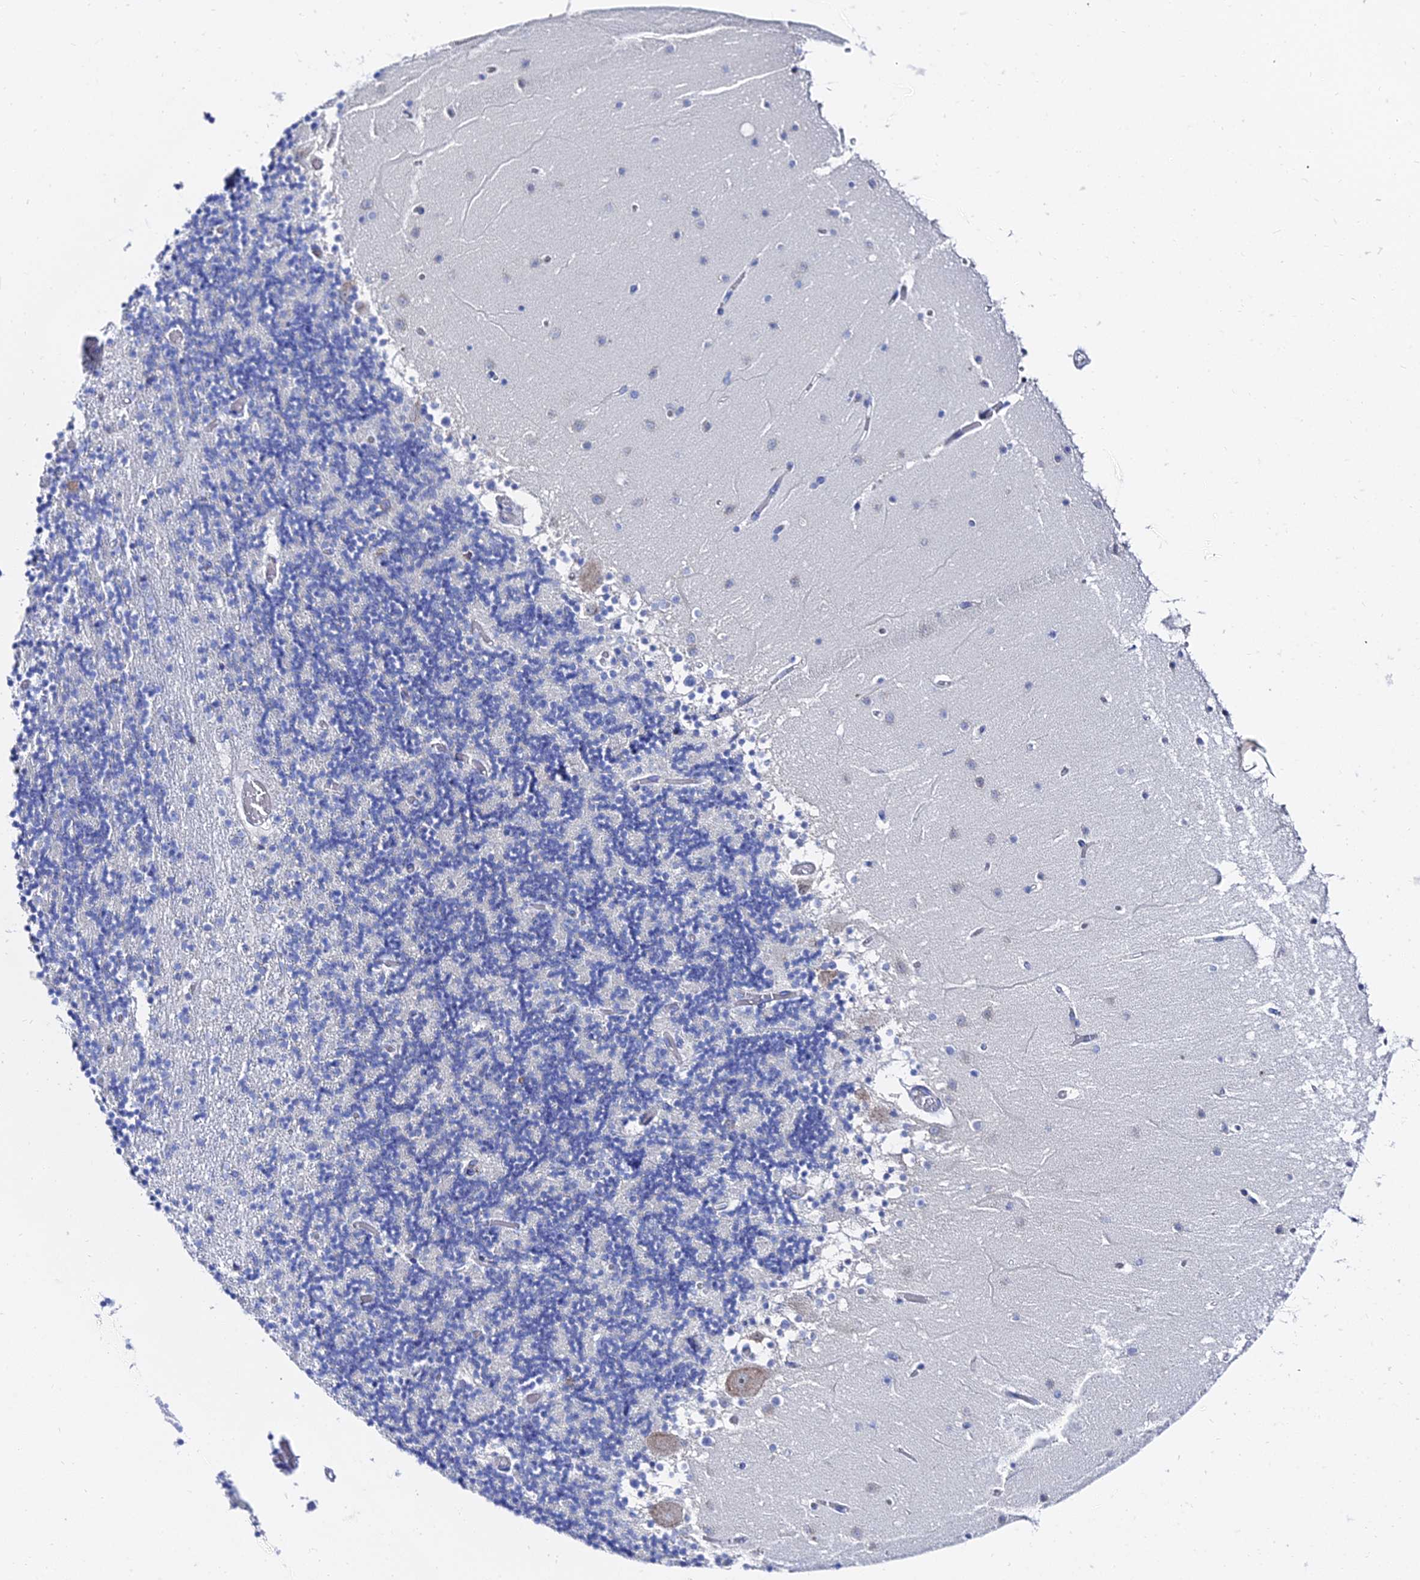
{"staining": {"intensity": "negative", "quantity": "none", "location": "none"}, "tissue": "cerebellum", "cell_type": "Cells in granular layer", "image_type": "normal", "snomed": [{"axis": "morphology", "description": "Normal tissue, NOS"}, {"axis": "topography", "description": "Cerebellum"}], "caption": "DAB (3,3'-diaminobenzidine) immunohistochemical staining of normal cerebellum reveals no significant positivity in cells in granular layer. Nuclei are stained in blue.", "gene": "PTTG1", "patient": {"sex": "female", "age": 28}}